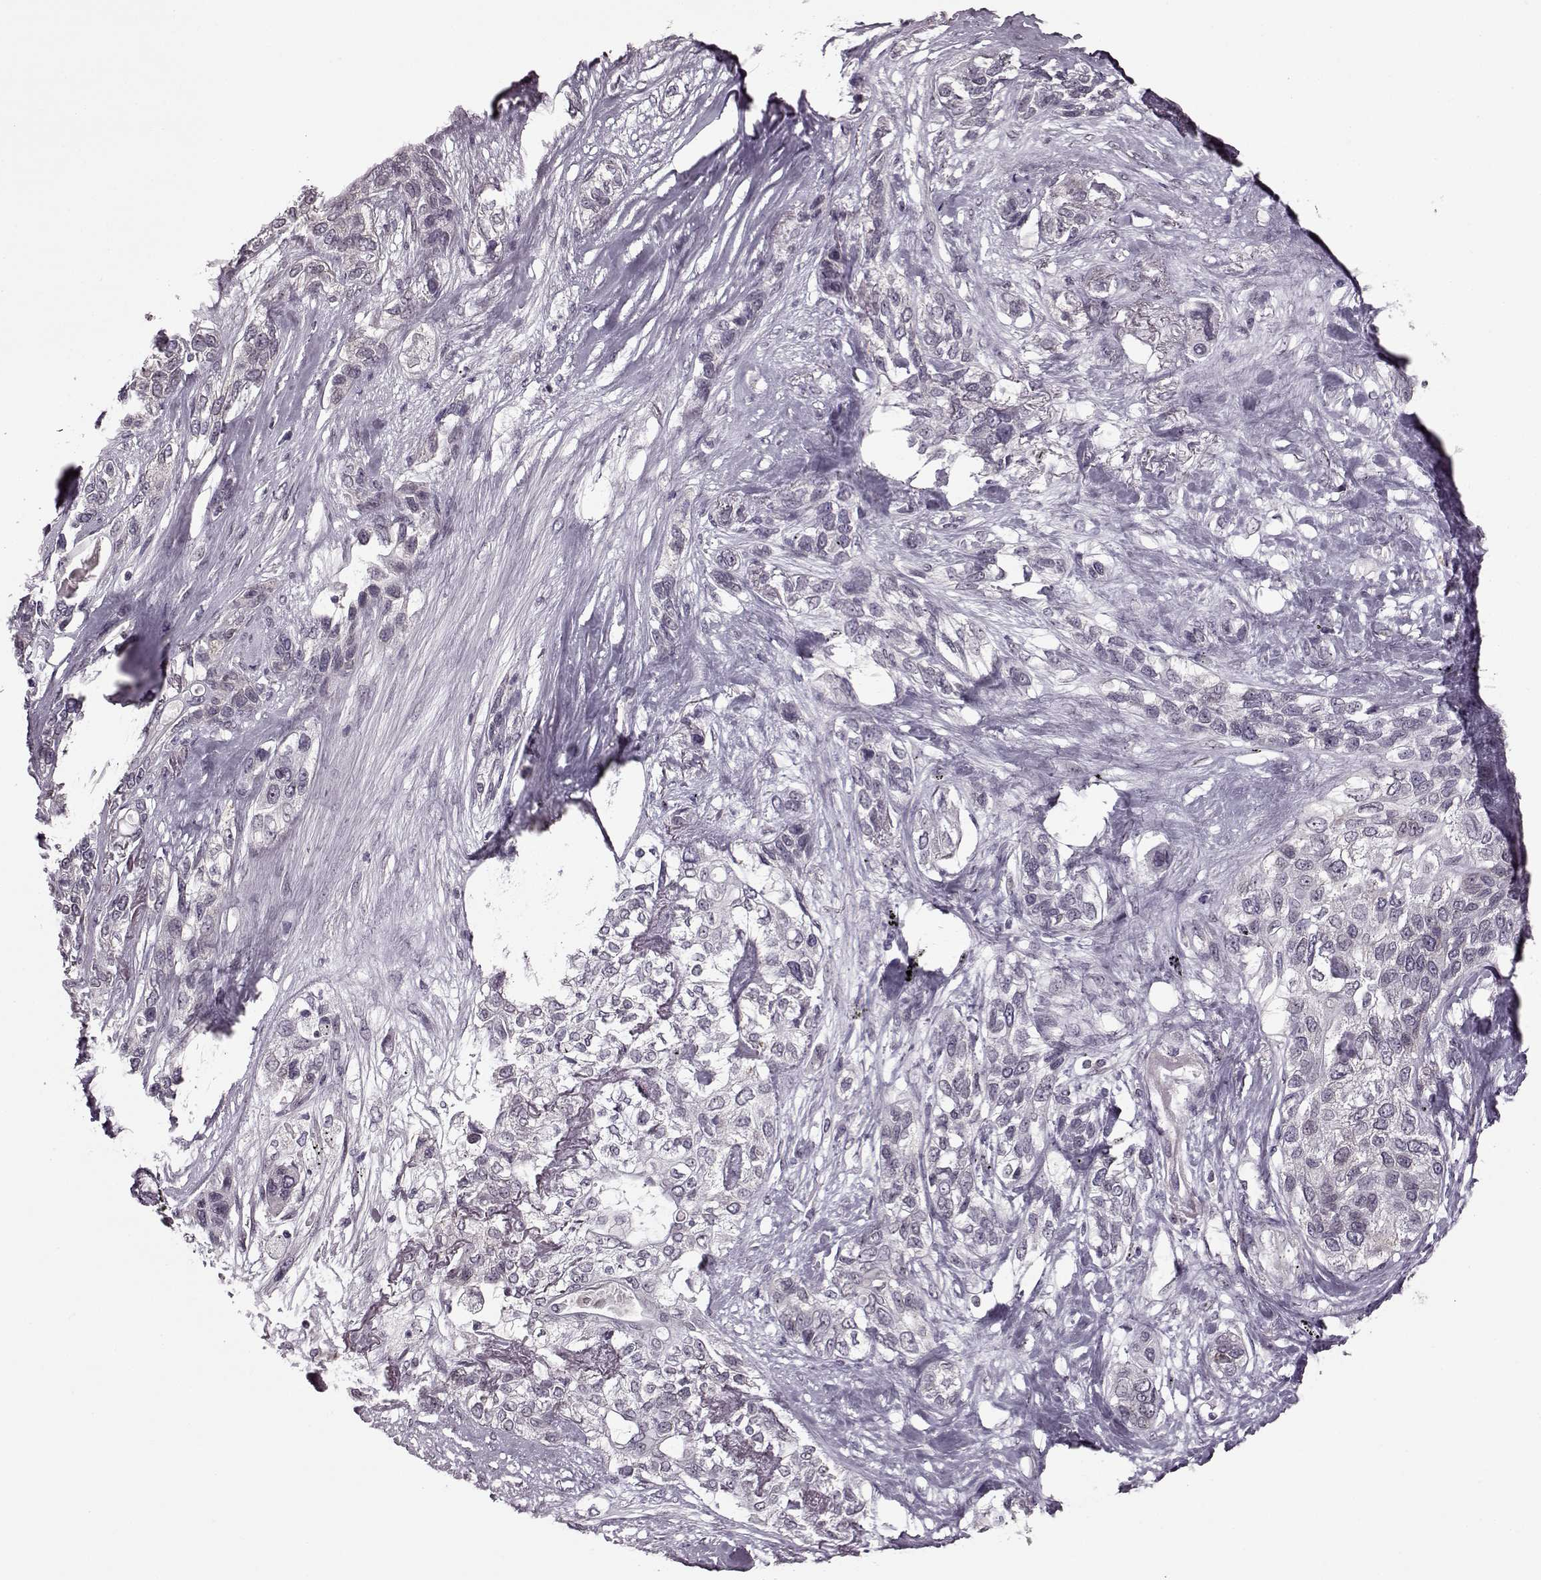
{"staining": {"intensity": "negative", "quantity": "none", "location": "none"}, "tissue": "lung cancer", "cell_type": "Tumor cells", "image_type": "cancer", "snomed": [{"axis": "morphology", "description": "Squamous cell carcinoma, NOS"}, {"axis": "topography", "description": "Lung"}], "caption": "DAB (3,3'-diaminobenzidine) immunohistochemical staining of squamous cell carcinoma (lung) exhibits no significant staining in tumor cells.", "gene": "STX1B", "patient": {"sex": "female", "age": 70}}